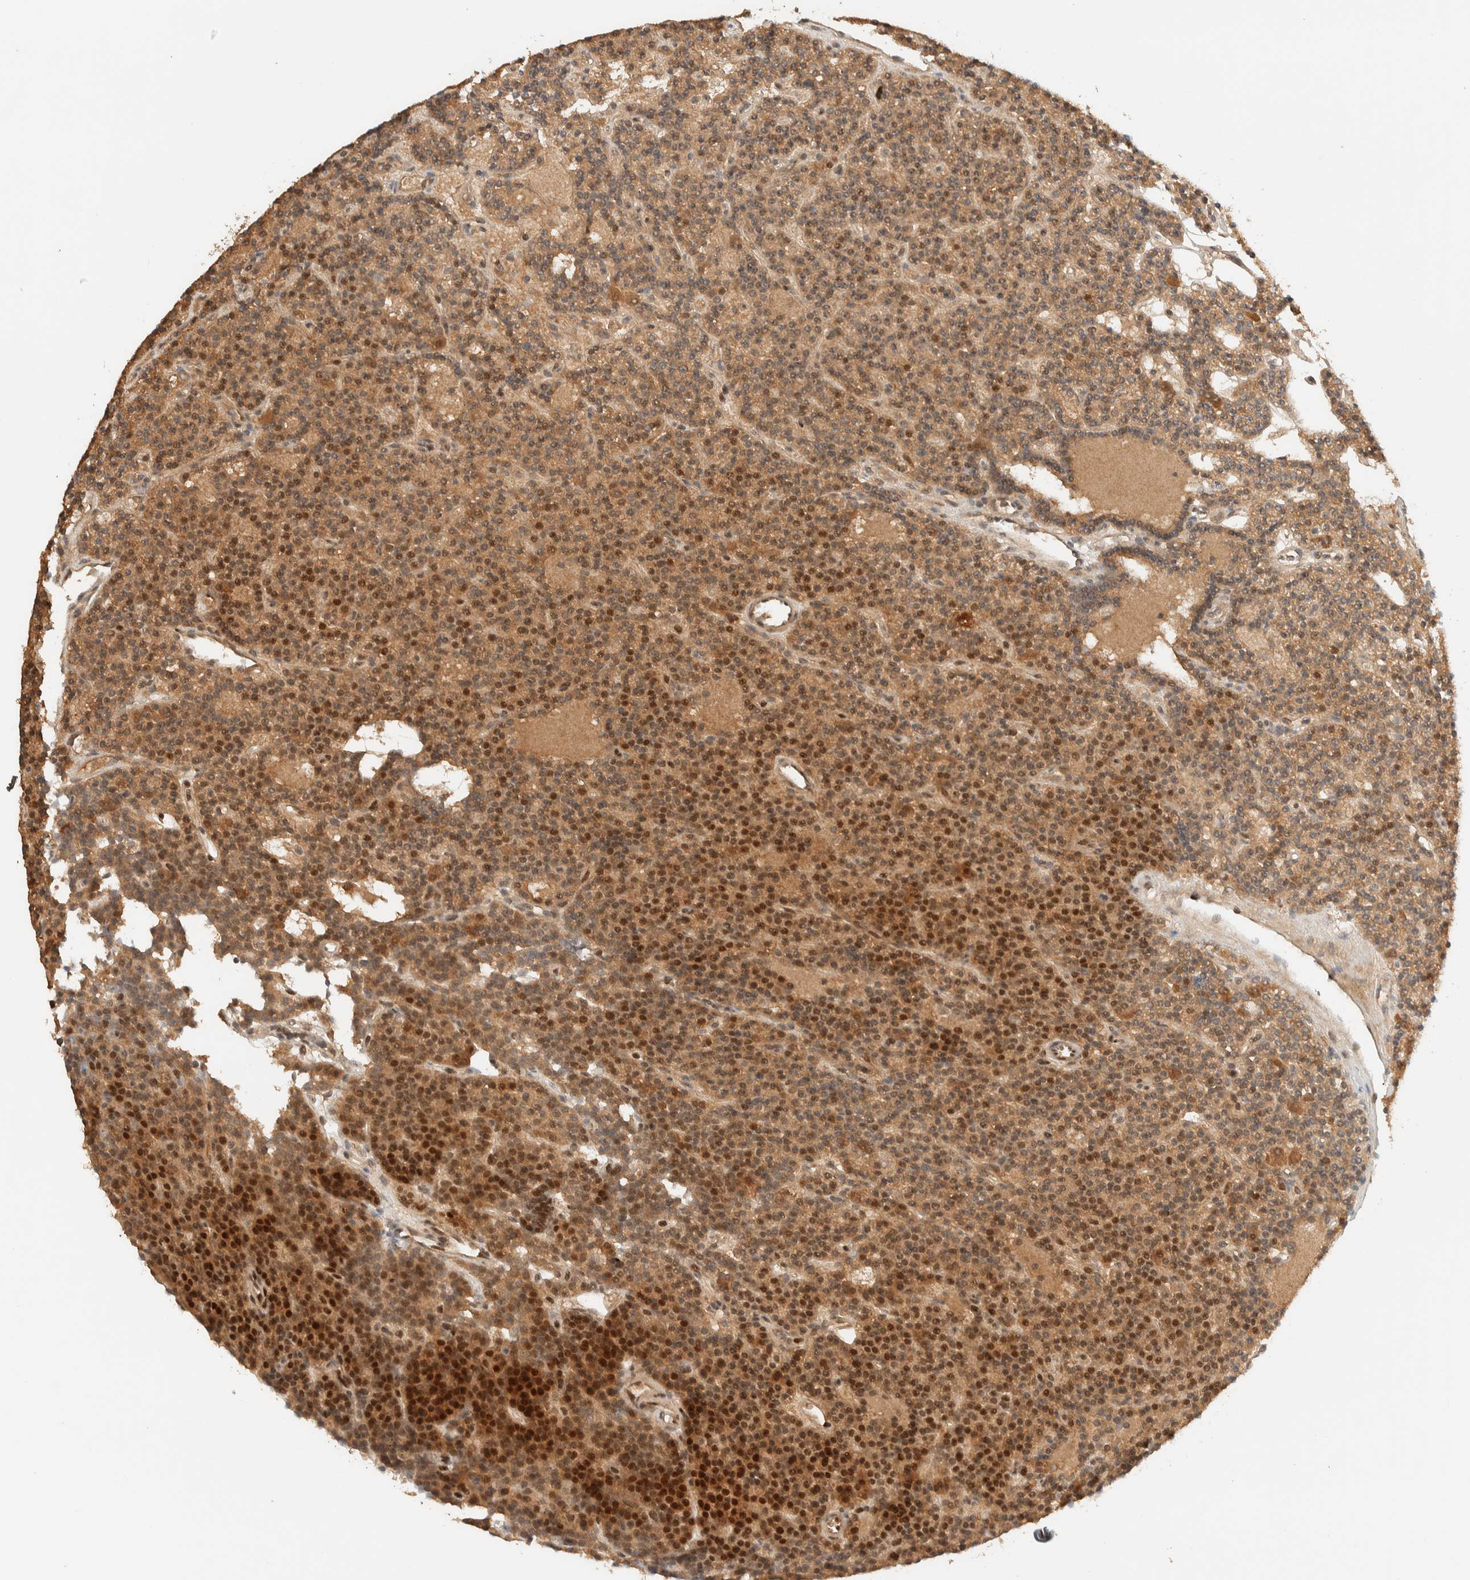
{"staining": {"intensity": "strong", "quantity": ">75%", "location": "cytoplasmic/membranous,nuclear"}, "tissue": "parathyroid gland", "cell_type": "Glandular cells", "image_type": "normal", "snomed": [{"axis": "morphology", "description": "Normal tissue, NOS"}, {"axis": "topography", "description": "Parathyroid gland"}], "caption": "Glandular cells demonstrate high levels of strong cytoplasmic/membranous,nuclear staining in about >75% of cells in normal parathyroid gland.", "gene": "ZBTB34", "patient": {"sex": "male", "age": 75}}